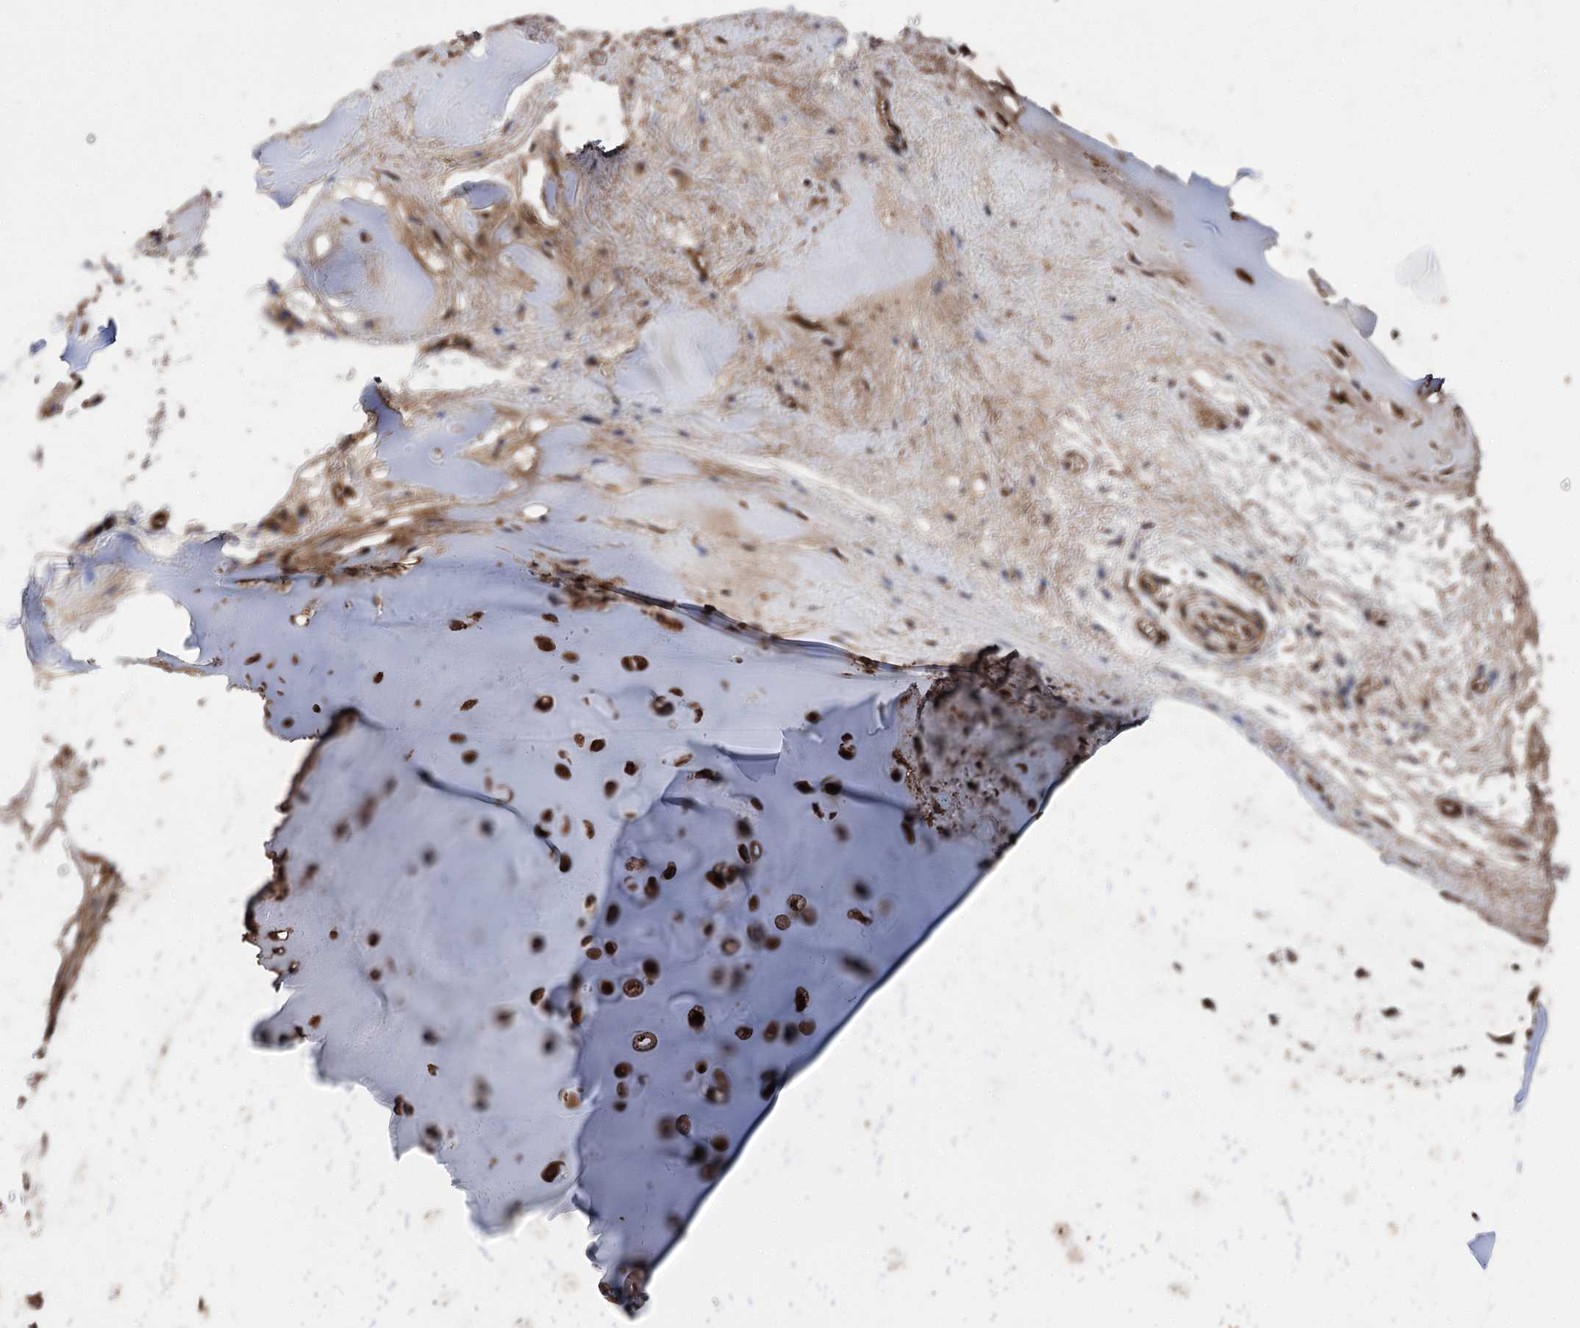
{"staining": {"intensity": "moderate", "quantity": ">75%", "location": "cytoplasmic/membranous"}, "tissue": "adipose tissue", "cell_type": "Adipocytes", "image_type": "normal", "snomed": [{"axis": "morphology", "description": "Normal tissue, NOS"}, {"axis": "morphology", "description": "Basal cell carcinoma"}, {"axis": "topography", "description": "Cartilage tissue"}, {"axis": "topography", "description": "Nasopharynx"}, {"axis": "topography", "description": "Oral tissue"}], "caption": "About >75% of adipocytes in normal adipose tissue exhibit moderate cytoplasmic/membranous protein positivity as visualized by brown immunohistochemical staining.", "gene": "RASSF3", "patient": {"sex": "female", "age": 77}}